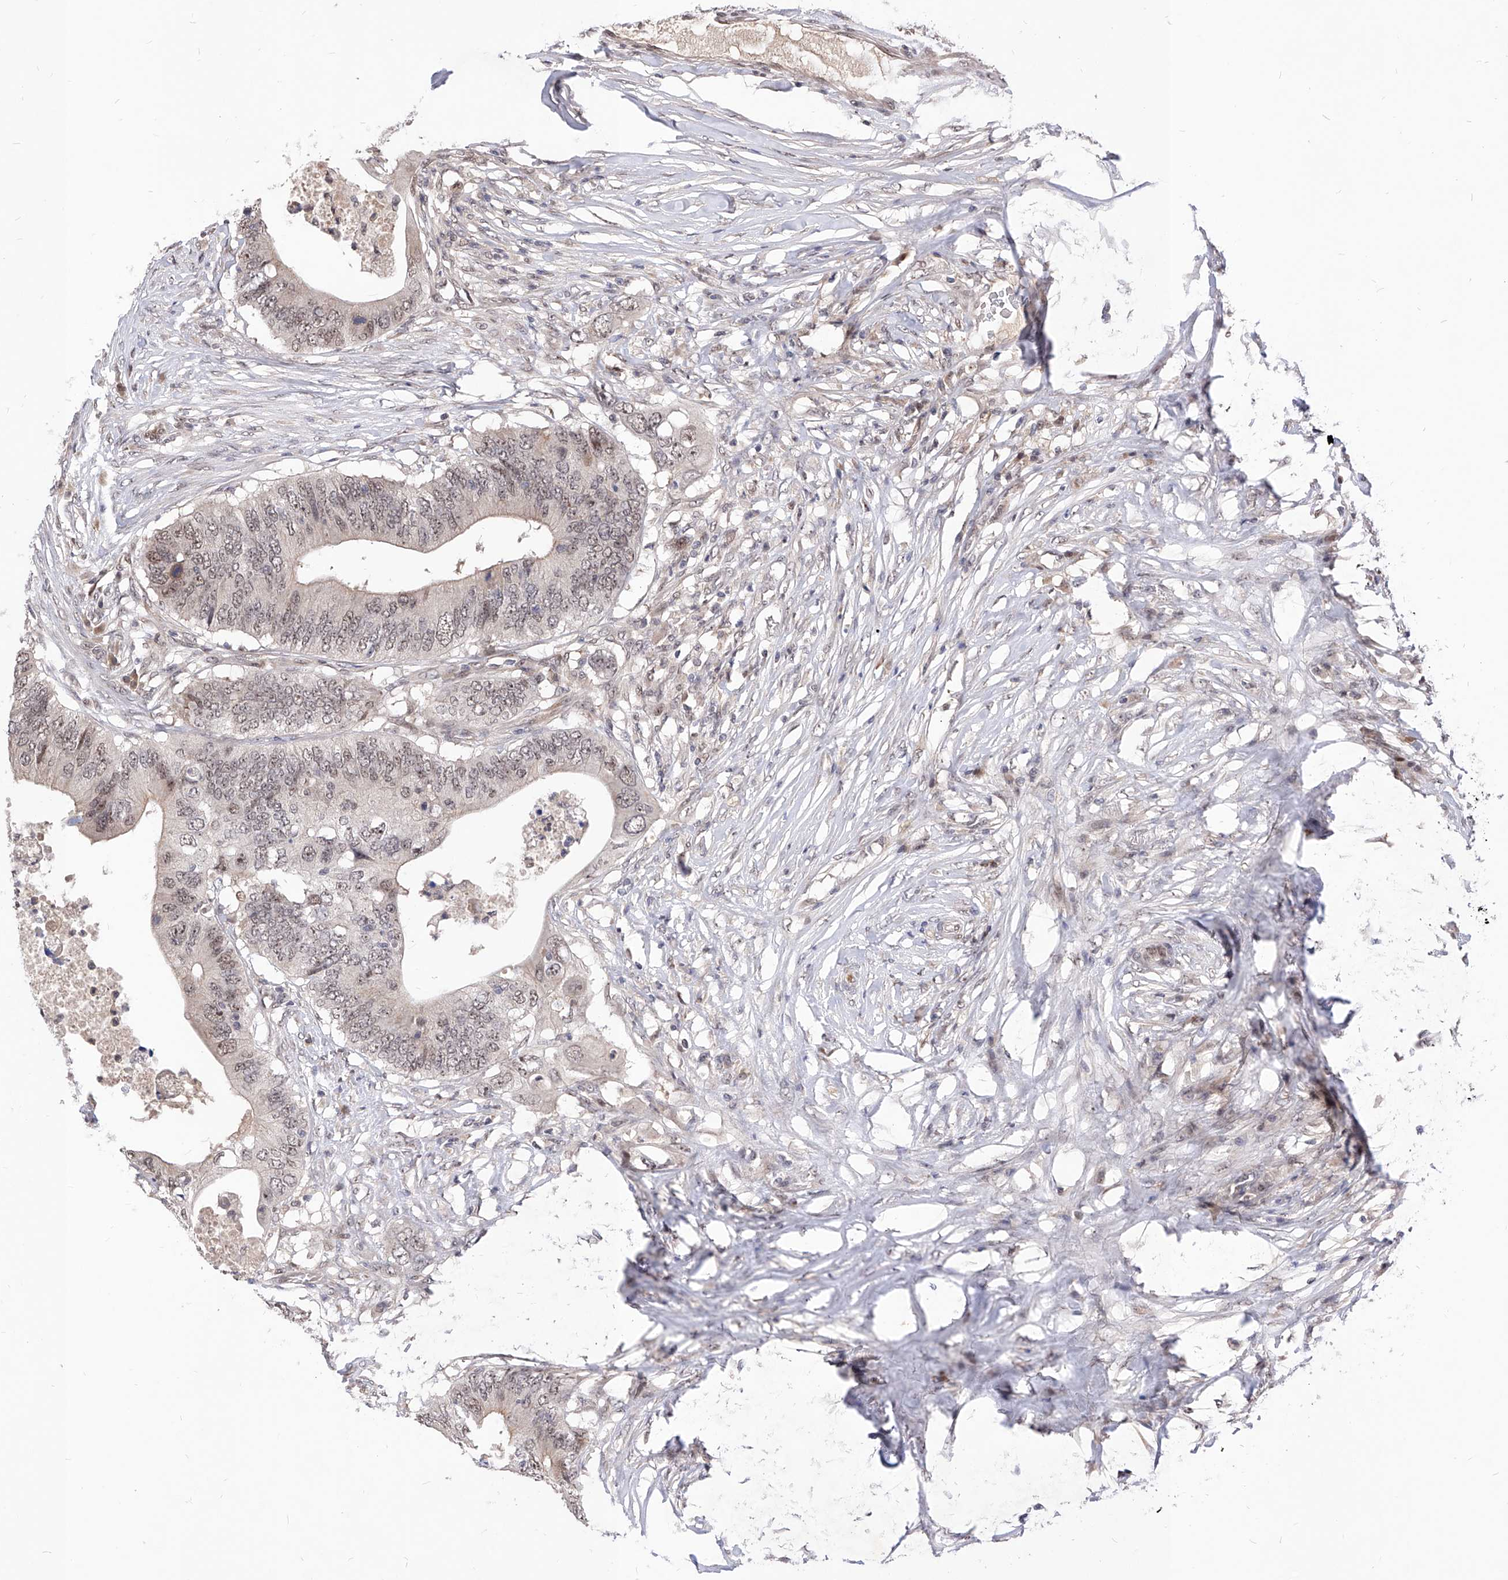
{"staining": {"intensity": "weak", "quantity": ">75%", "location": "nuclear"}, "tissue": "colorectal cancer", "cell_type": "Tumor cells", "image_type": "cancer", "snomed": [{"axis": "morphology", "description": "Adenocarcinoma, NOS"}, {"axis": "topography", "description": "Colon"}], "caption": "Colorectal adenocarcinoma stained with a protein marker demonstrates weak staining in tumor cells.", "gene": "LGR4", "patient": {"sex": "male", "age": 71}}